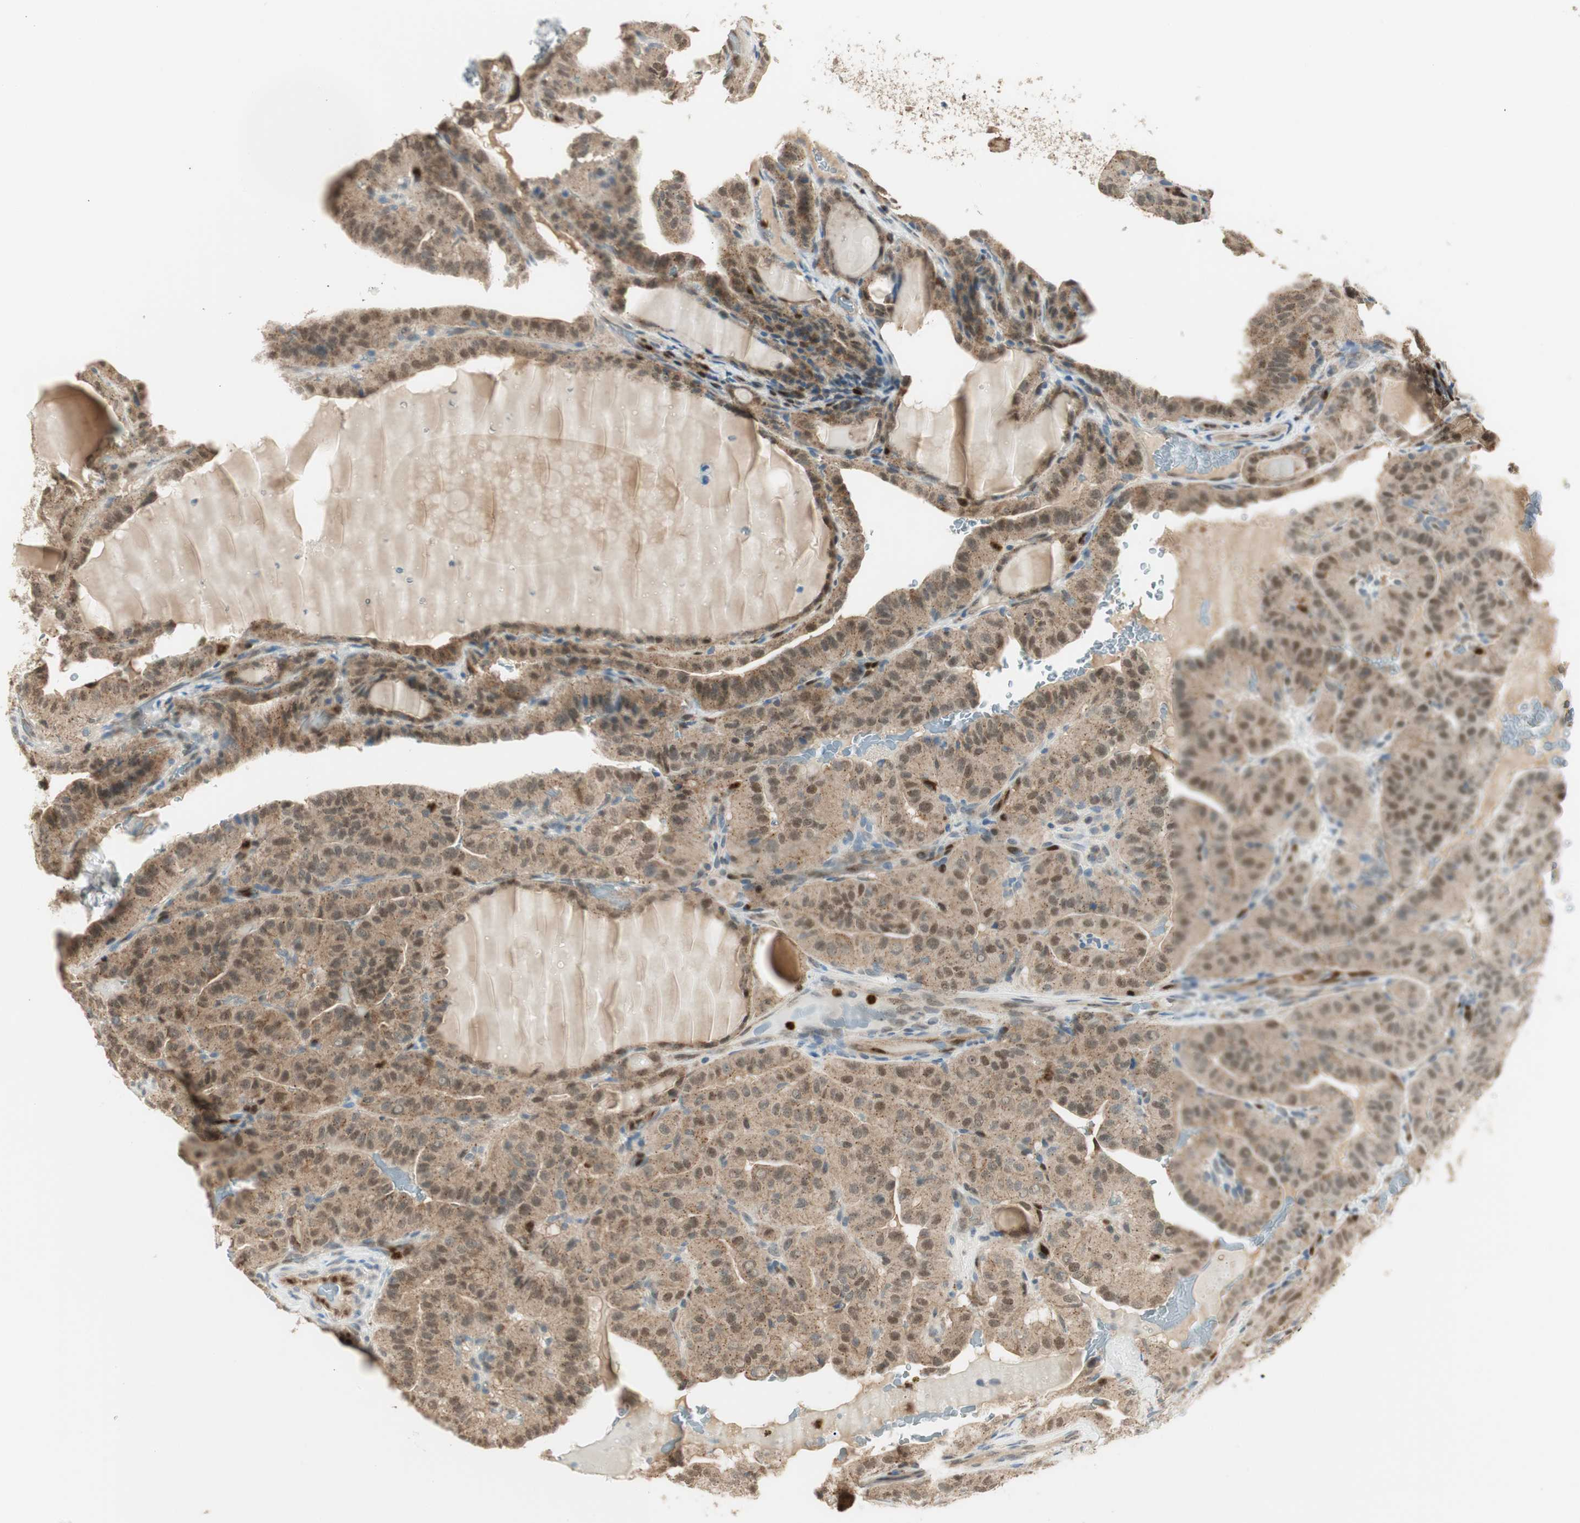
{"staining": {"intensity": "weak", "quantity": ">75%", "location": "cytoplasmic/membranous"}, "tissue": "thyroid cancer", "cell_type": "Tumor cells", "image_type": "cancer", "snomed": [{"axis": "morphology", "description": "Papillary adenocarcinoma, NOS"}, {"axis": "topography", "description": "Thyroid gland"}], "caption": "Human papillary adenocarcinoma (thyroid) stained with a brown dye demonstrates weak cytoplasmic/membranous positive positivity in approximately >75% of tumor cells.", "gene": "LTA4H", "patient": {"sex": "male", "age": 77}}